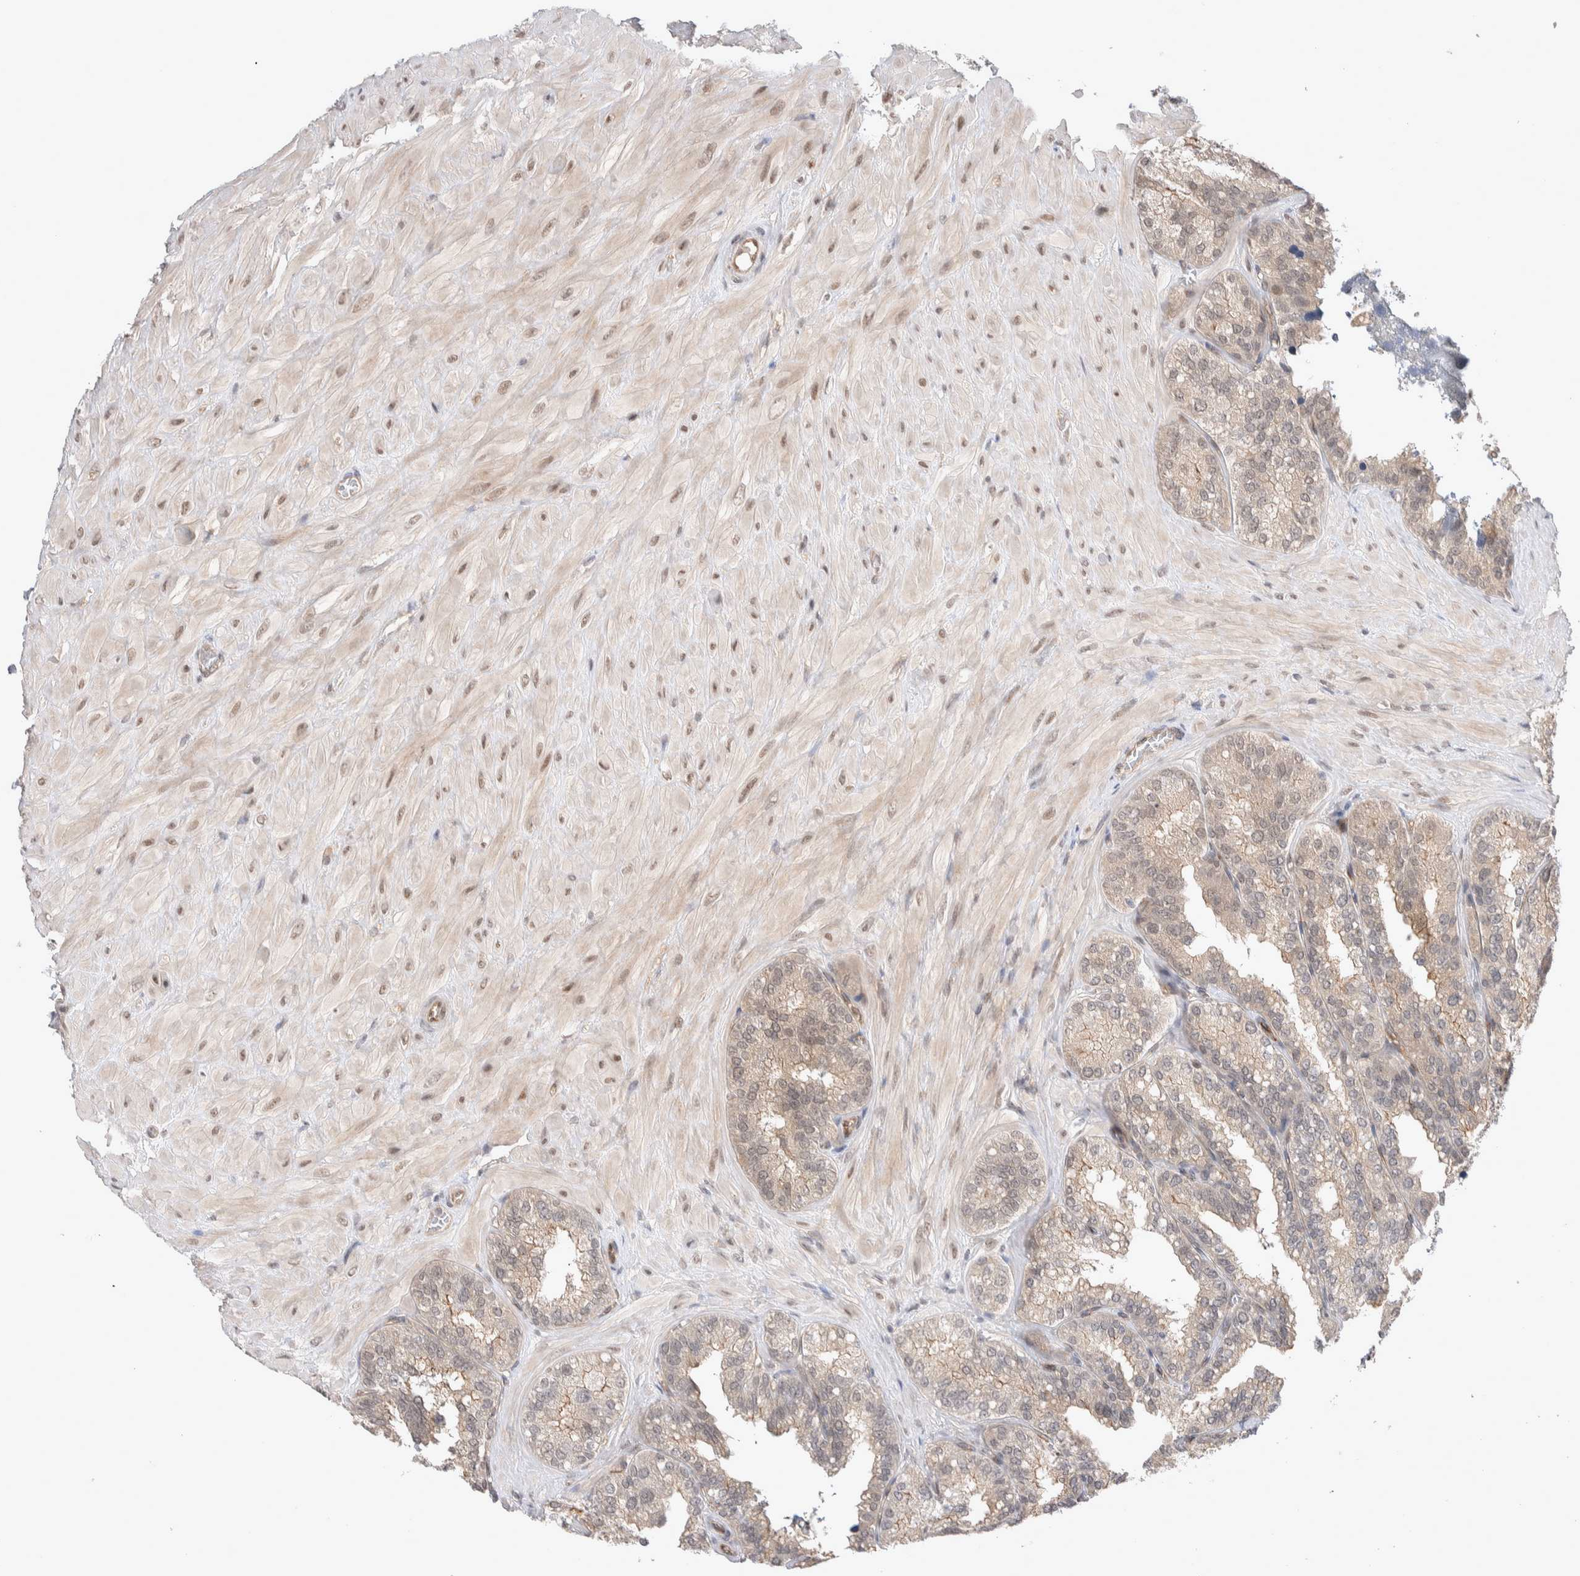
{"staining": {"intensity": "weak", "quantity": ">75%", "location": "cytoplasmic/membranous"}, "tissue": "seminal vesicle", "cell_type": "Glandular cells", "image_type": "normal", "snomed": [{"axis": "morphology", "description": "Normal tissue, NOS"}, {"axis": "topography", "description": "Prostate"}, {"axis": "topography", "description": "Seminal veicle"}], "caption": "A high-resolution image shows immunohistochemistry staining of benign seminal vesicle, which exhibits weak cytoplasmic/membranous staining in about >75% of glandular cells. (DAB IHC with brightfield microscopy, high magnification).", "gene": "ZNF704", "patient": {"sex": "male", "age": 51}}